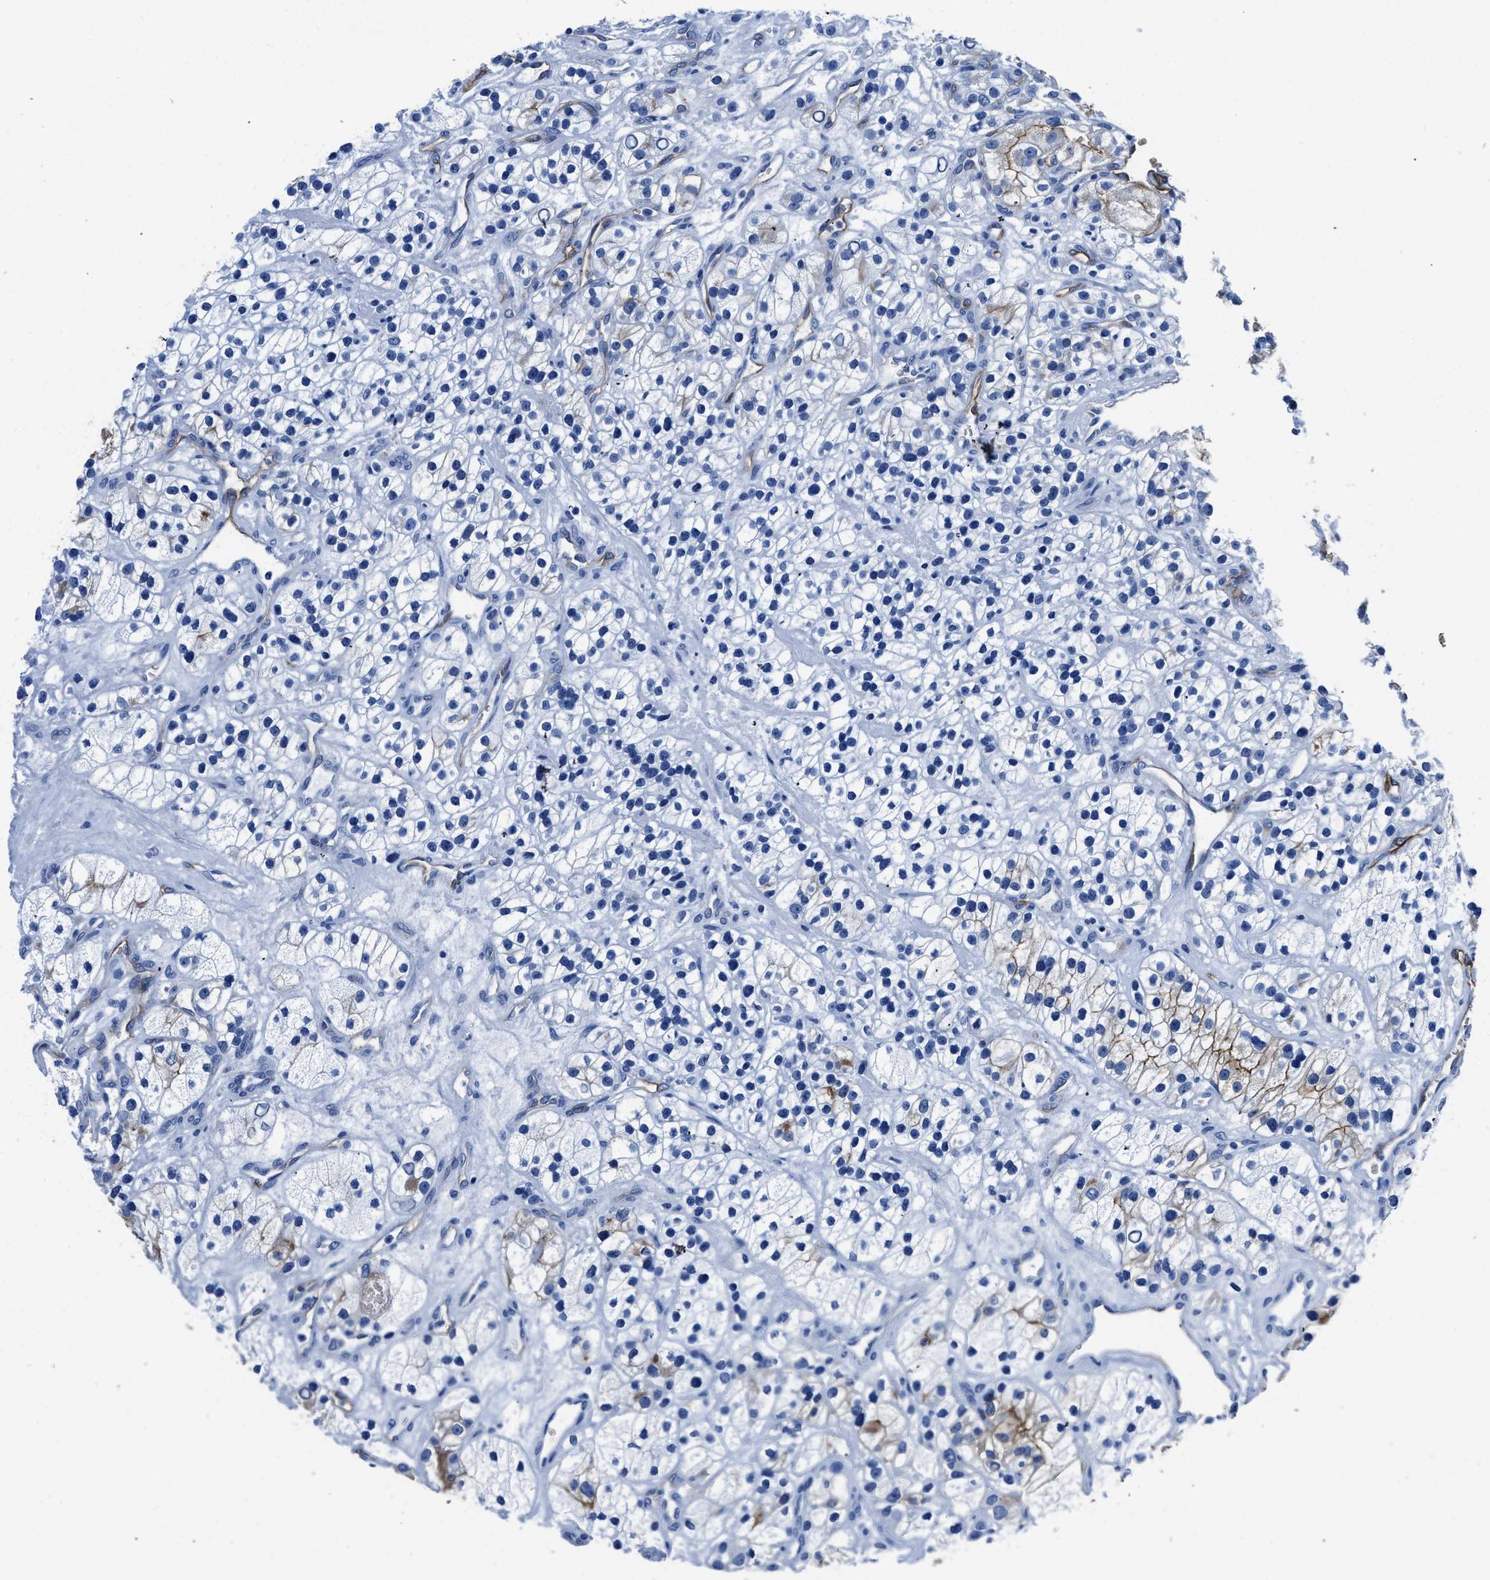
{"staining": {"intensity": "moderate", "quantity": "25%-75%", "location": "cytoplasmic/membranous"}, "tissue": "renal cancer", "cell_type": "Tumor cells", "image_type": "cancer", "snomed": [{"axis": "morphology", "description": "Adenocarcinoma, NOS"}, {"axis": "topography", "description": "Kidney"}], "caption": "Tumor cells reveal medium levels of moderate cytoplasmic/membranous positivity in approximately 25%-75% of cells in renal cancer.", "gene": "AQP1", "patient": {"sex": "female", "age": 57}}